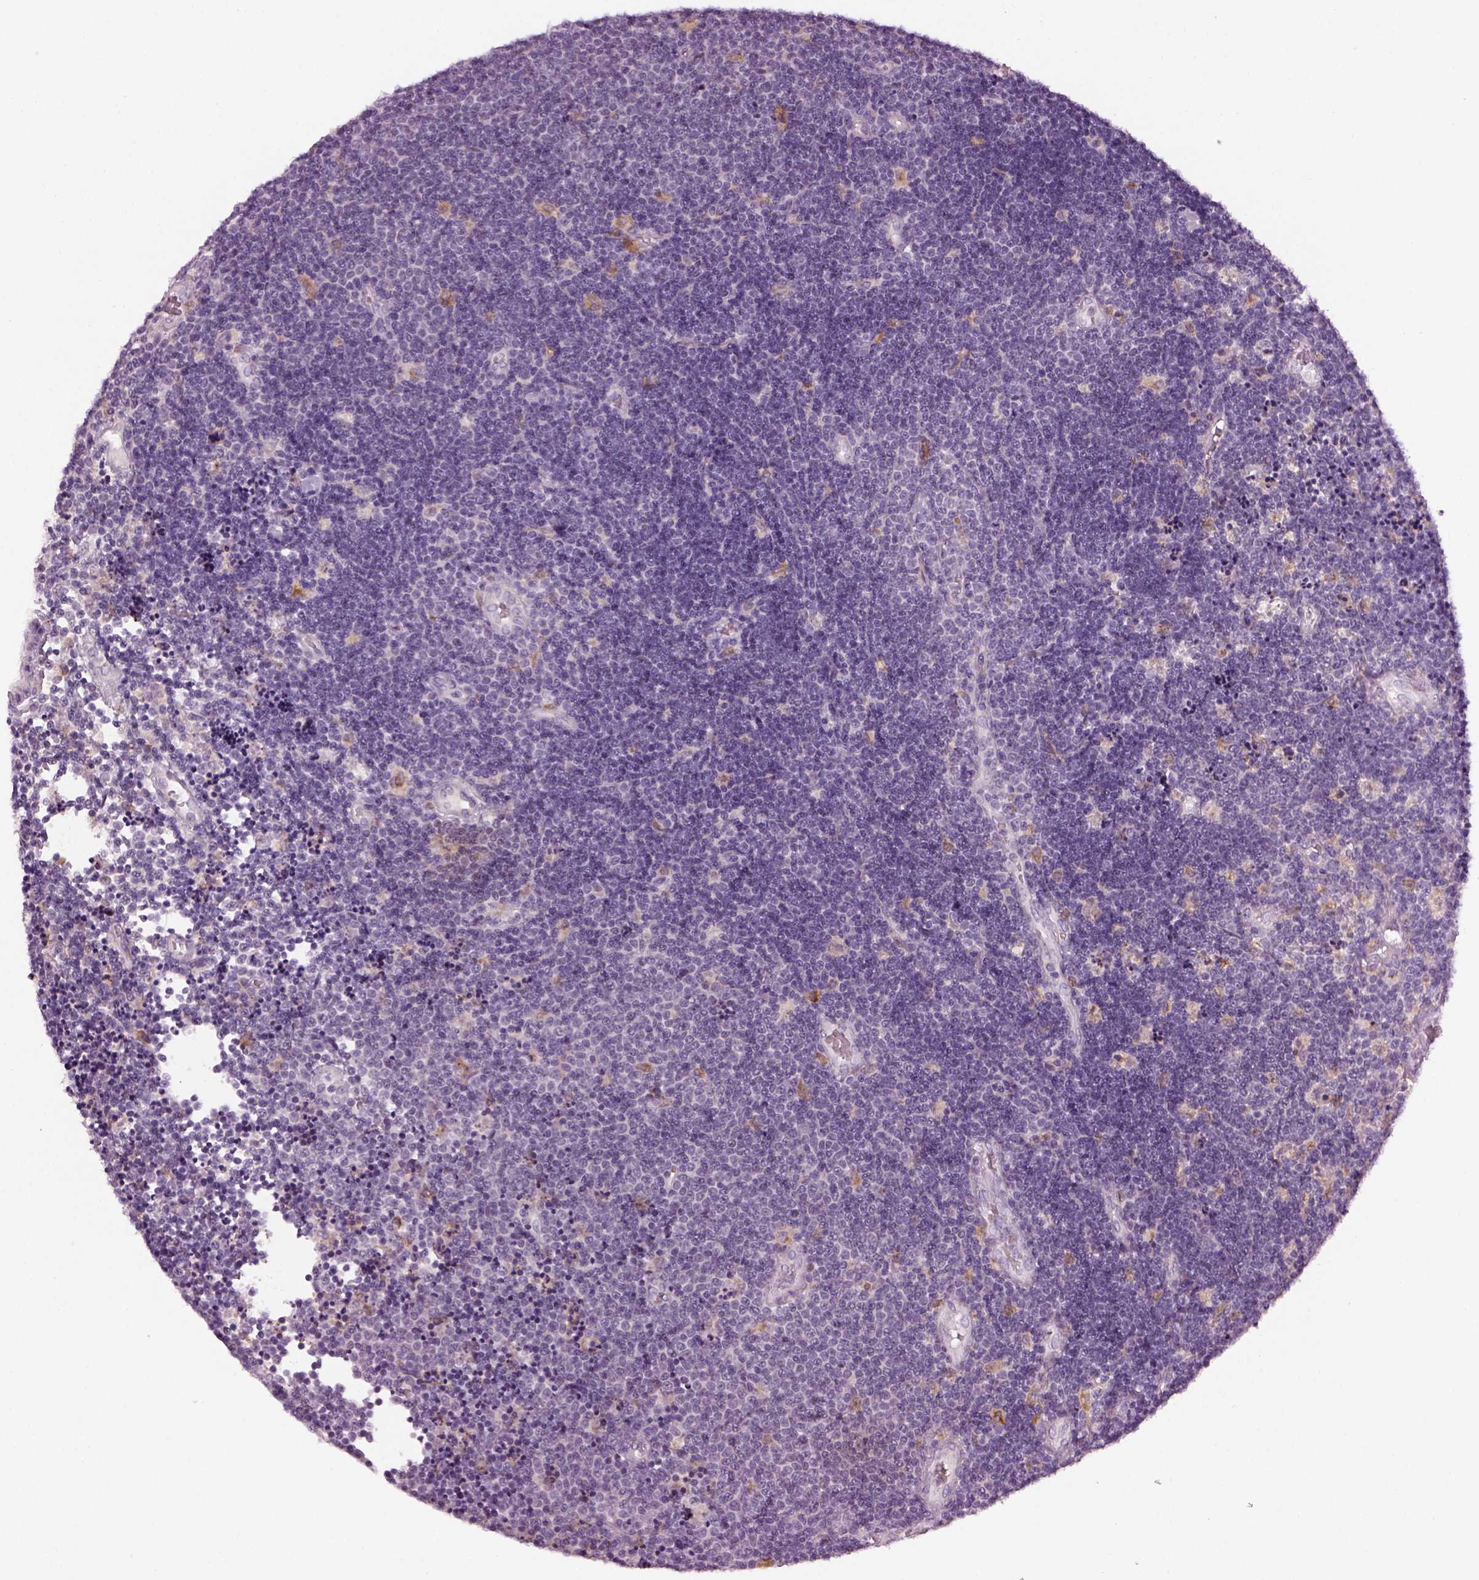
{"staining": {"intensity": "negative", "quantity": "none", "location": "none"}, "tissue": "lymphoma", "cell_type": "Tumor cells", "image_type": "cancer", "snomed": [{"axis": "morphology", "description": "Malignant lymphoma, non-Hodgkin's type, Low grade"}, {"axis": "topography", "description": "Brain"}], "caption": "Image shows no protein expression in tumor cells of lymphoma tissue.", "gene": "TMEM231", "patient": {"sex": "female", "age": 66}}